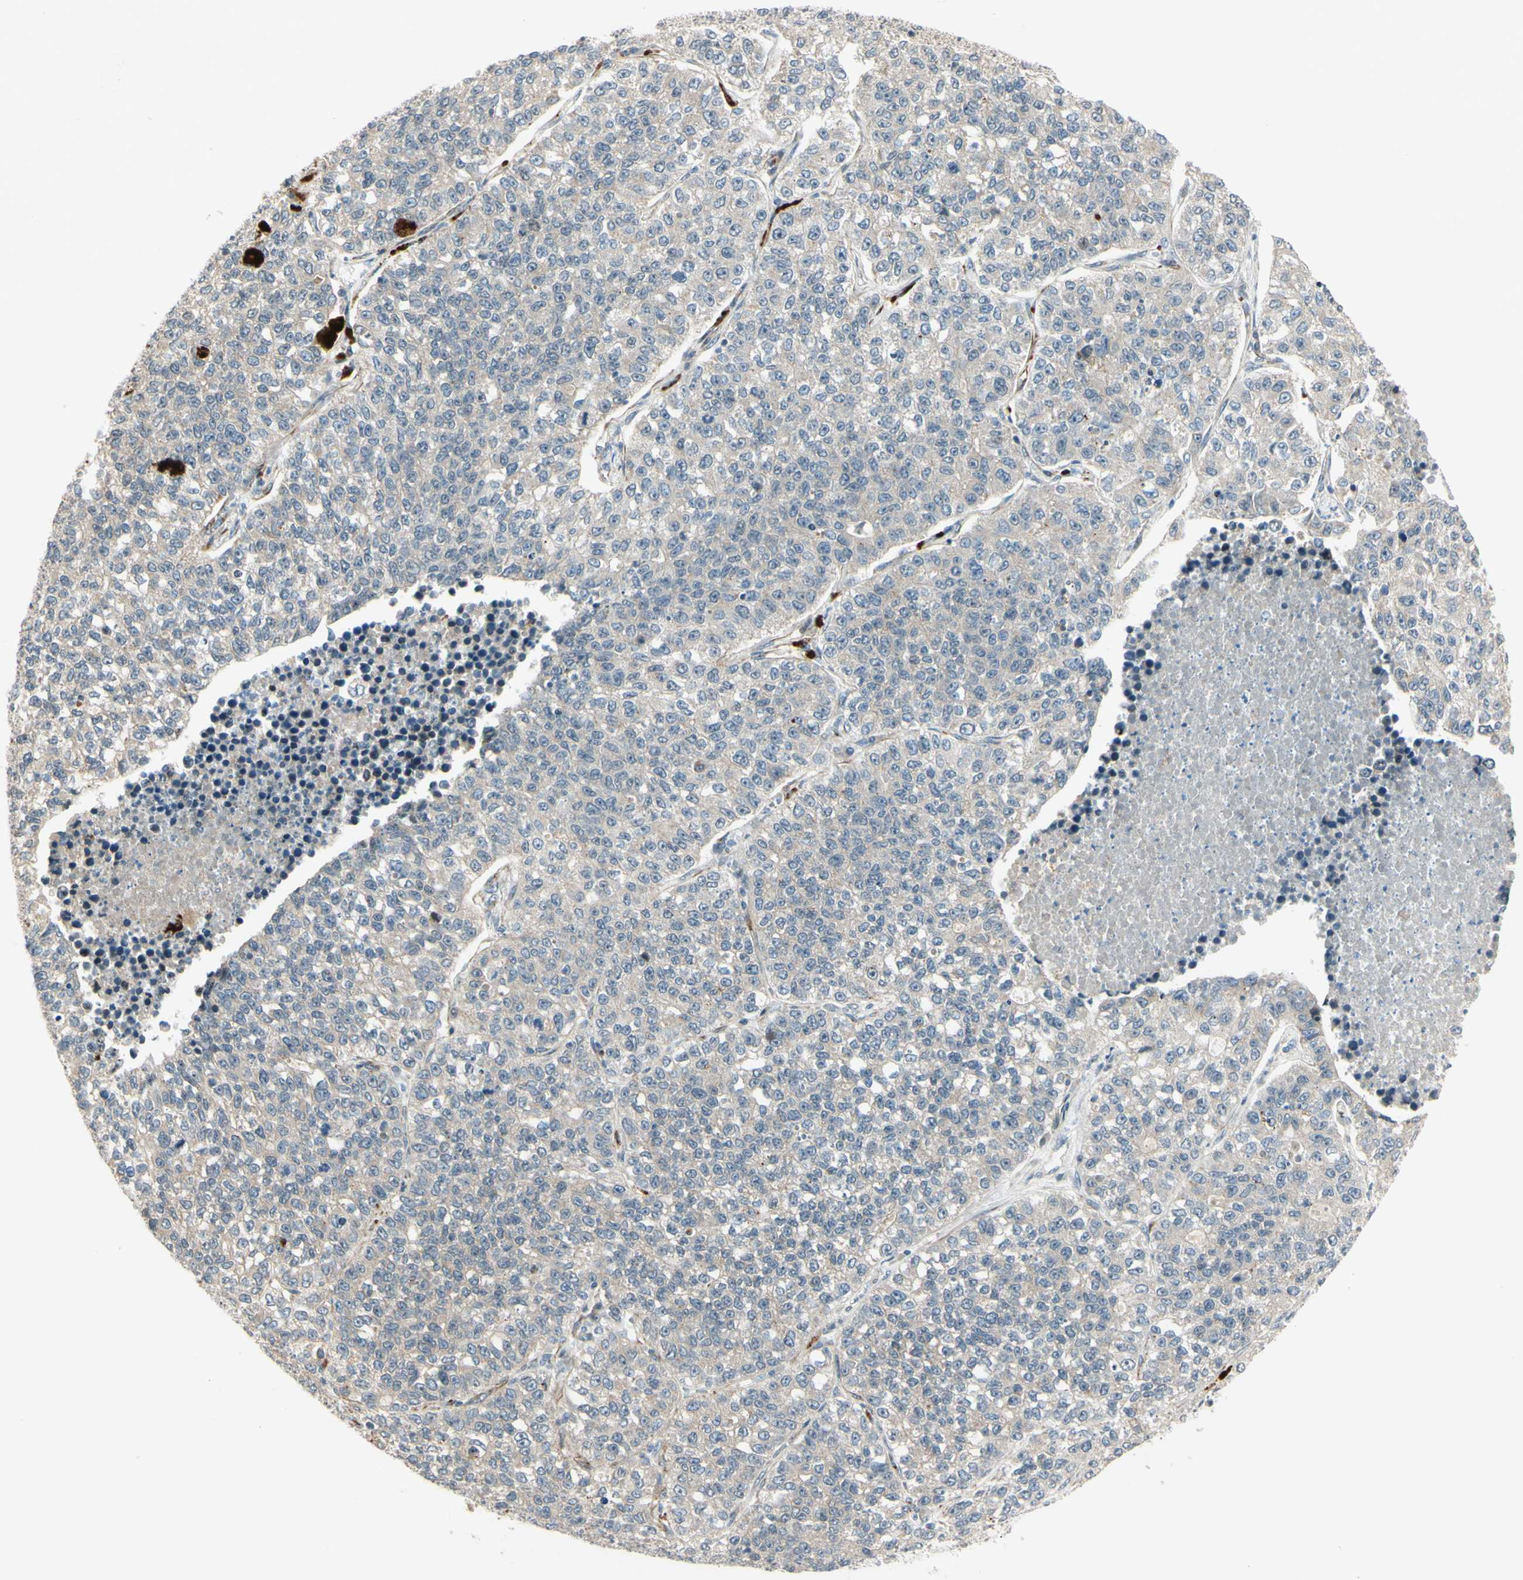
{"staining": {"intensity": "negative", "quantity": "none", "location": "none"}, "tissue": "lung cancer", "cell_type": "Tumor cells", "image_type": "cancer", "snomed": [{"axis": "morphology", "description": "Adenocarcinoma, NOS"}, {"axis": "topography", "description": "Lung"}], "caption": "Lung cancer stained for a protein using IHC reveals no staining tumor cells.", "gene": "NDFIP1", "patient": {"sex": "male", "age": 49}}